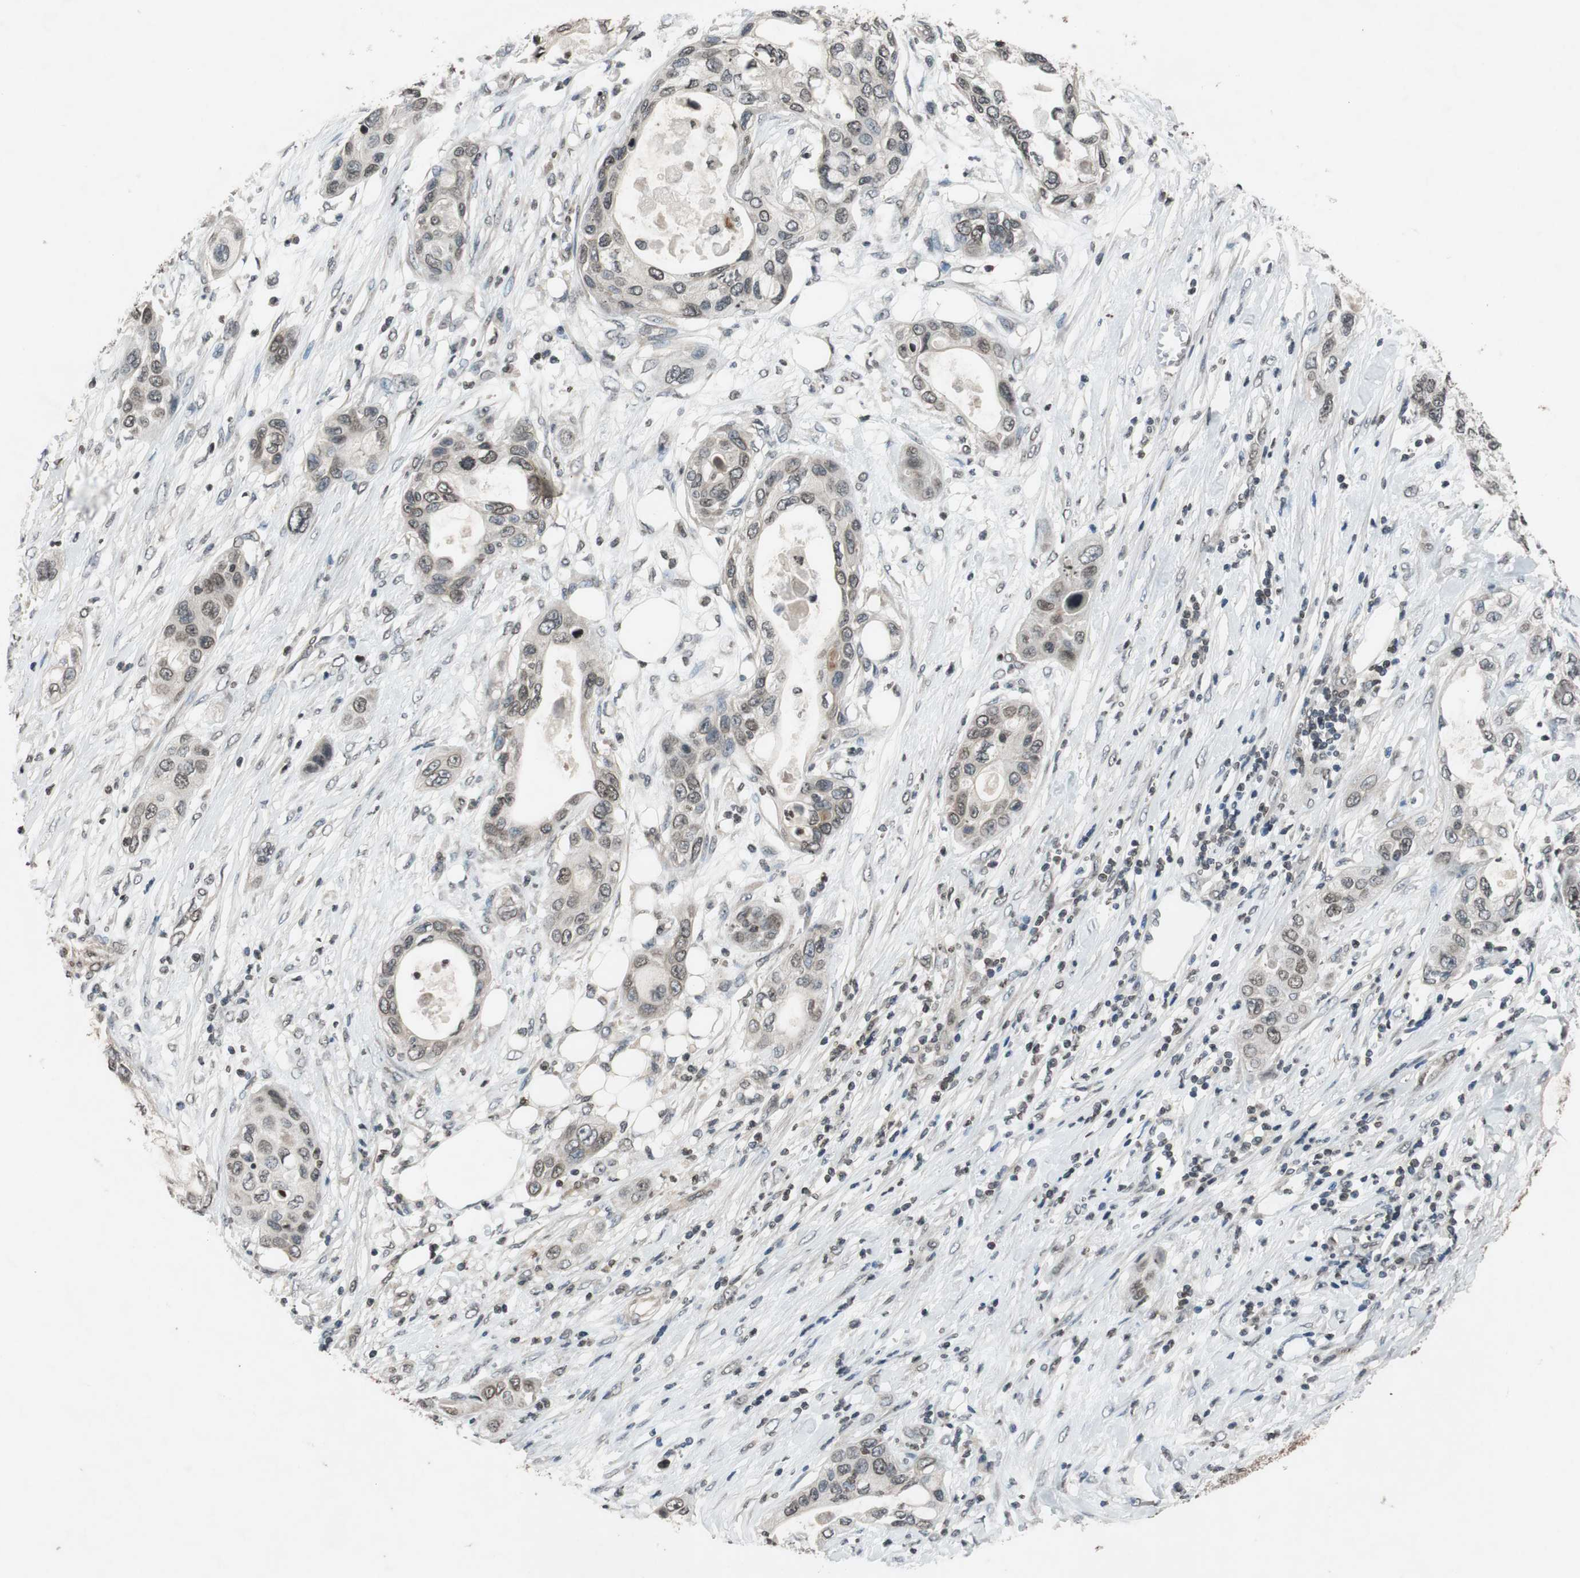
{"staining": {"intensity": "weak", "quantity": "25%-75%", "location": "nuclear"}, "tissue": "pancreatic cancer", "cell_type": "Tumor cells", "image_type": "cancer", "snomed": [{"axis": "morphology", "description": "Adenocarcinoma, NOS"}, {"axis": "topography", "description": "Pancreas"}], "caption": "A brown stain labels weak nuclear expression of a protein in human adenocarcinoma (pancreatic) tumor cells.", "gene": "MCM6", "patient": {"sex": "female", "age": 70}}